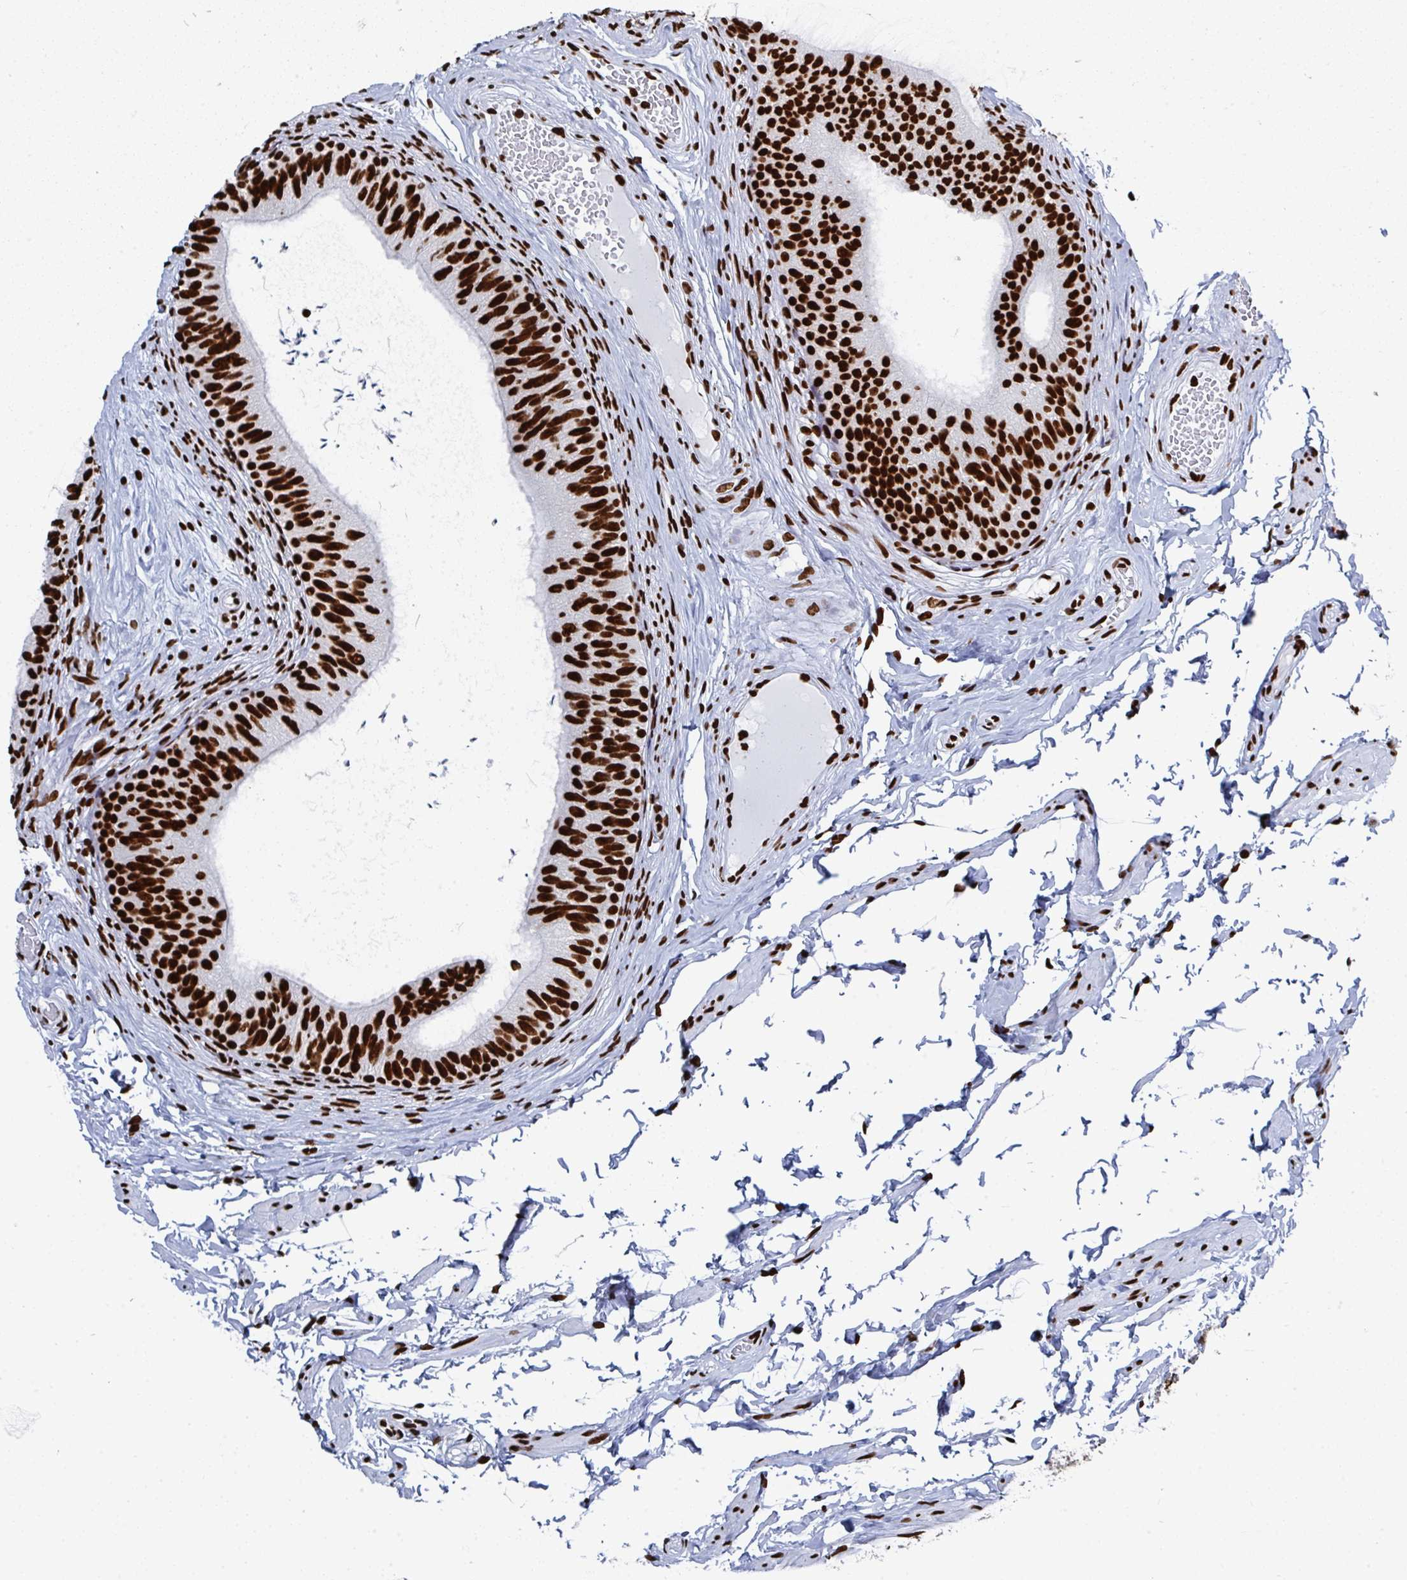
{"staining": {"intensity": "strong", "quantity": ">75%", "location": "nuclear"}, "tissue": "epididymis", "cell_type": "Glandular cells", "image_type": "normal", "snomed": [{"axis": "morphology", "description": "Normal tissue, NOS"}, {"axis": "topography", "description": "Epididymis, spermatic cord, NOS"}, {"axis": "topography", "description": "Epididymis"}, {"axis": "topography", "description": "Peripheral nerve tissue"}], "caption": "Protein analysis of benign epididymis reveals strong nuclear positivity in approximately >75% of glandular cells.", "gene": "GAR1", "patient": {"sex": "male", "age": 29}}